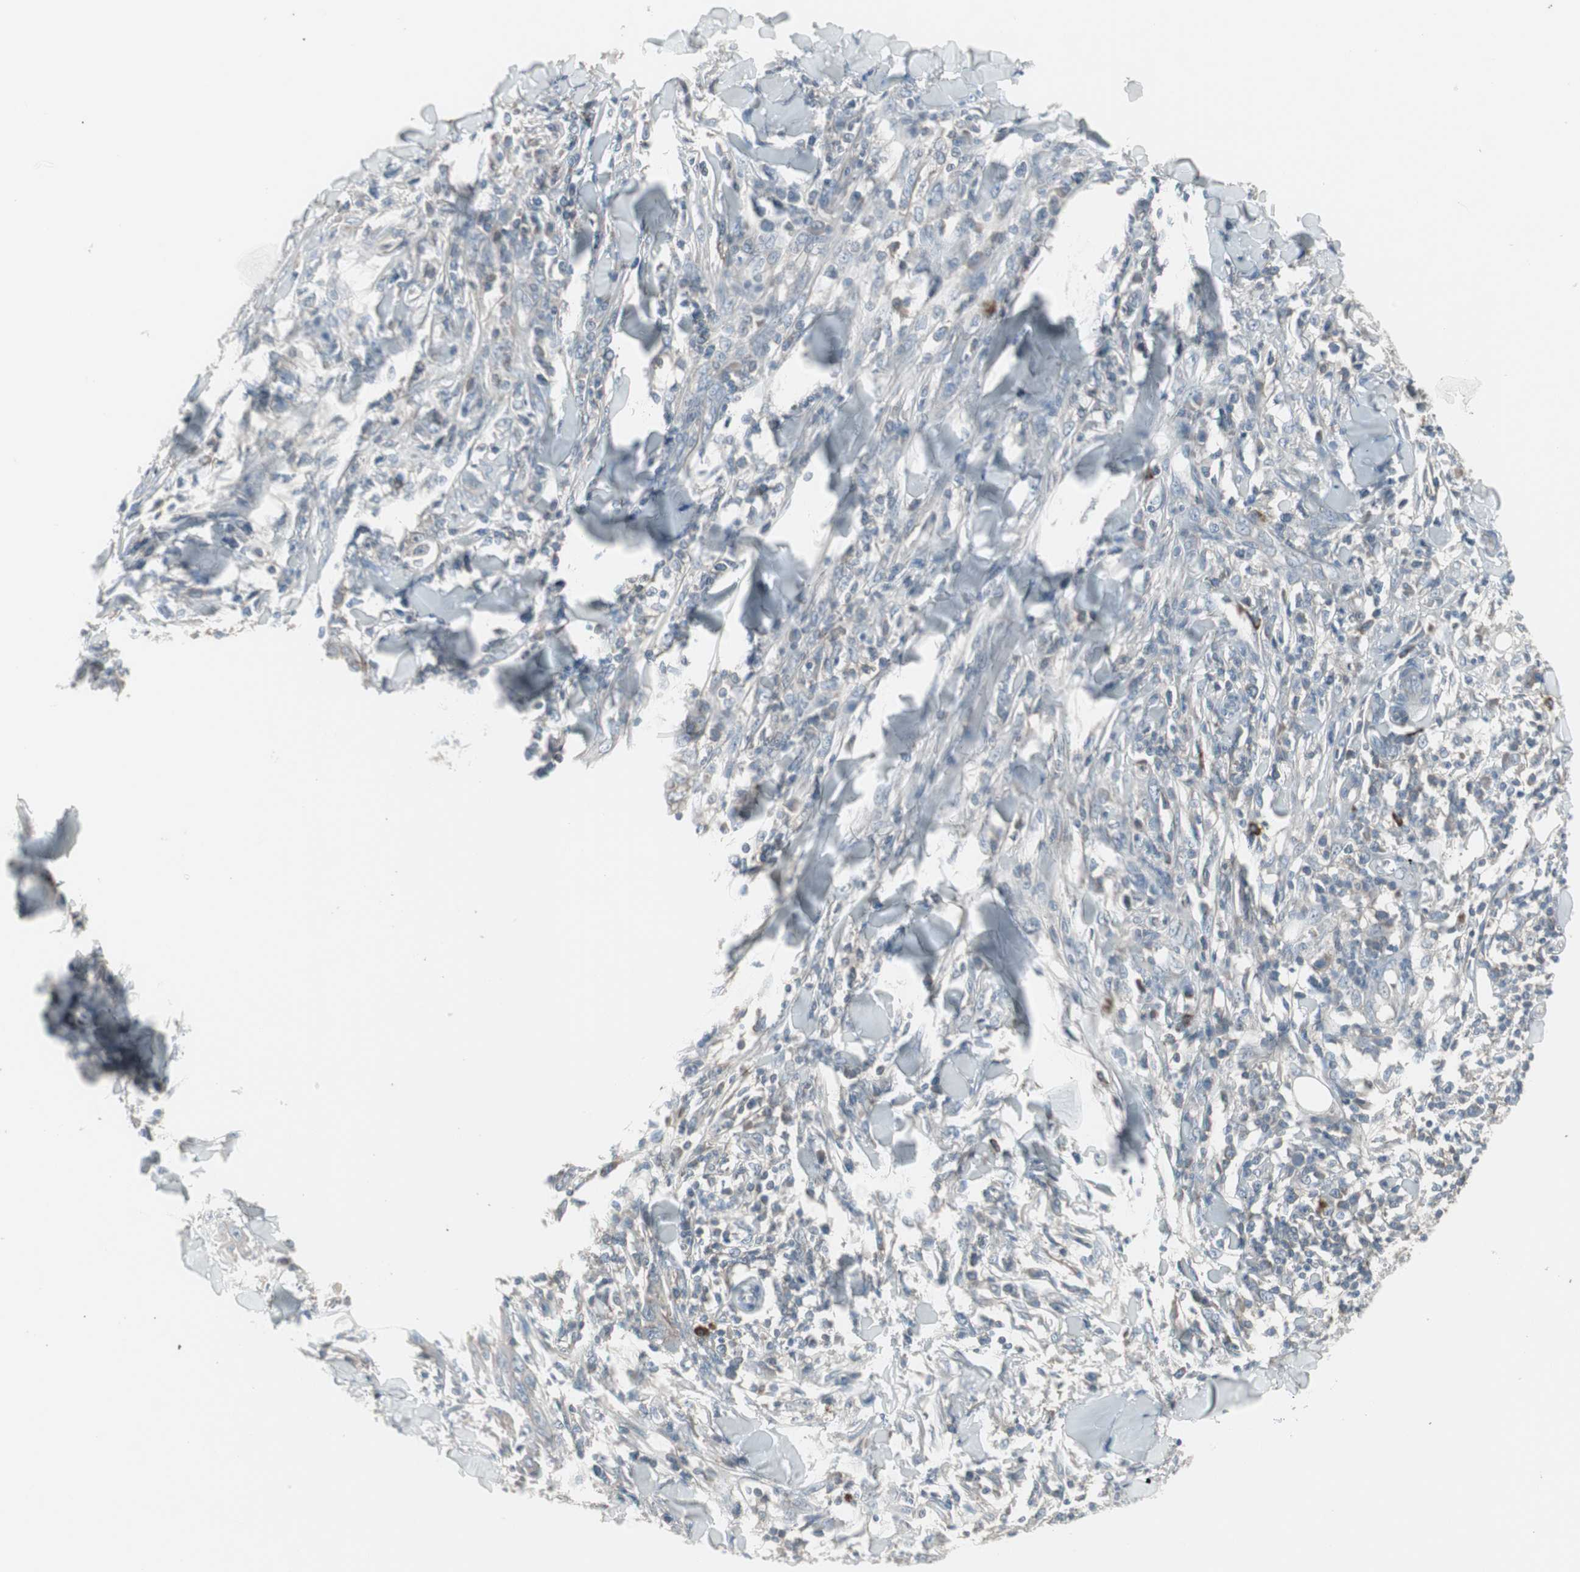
{"staining": {"intensity": "negative", "quantity": "none", "location": "none"}, "tissue": "skin cancer", "cell_type": "Tumor cells", "image_type": "cancer", "snomed": [{"axis": "morphology", "description": "Squamous cell carcinoma, NOS"}, {"axis": "topography", "description": "Skin"}], "caption": "DAB (3,3'-diaminobenzidine) immunohistochemical staining of human squamous cell carcinoma (skin) shows no significant expression in tumor cells.", "gene": "ZSCAN32", "patient": {"sex": "male", "age": 24}}